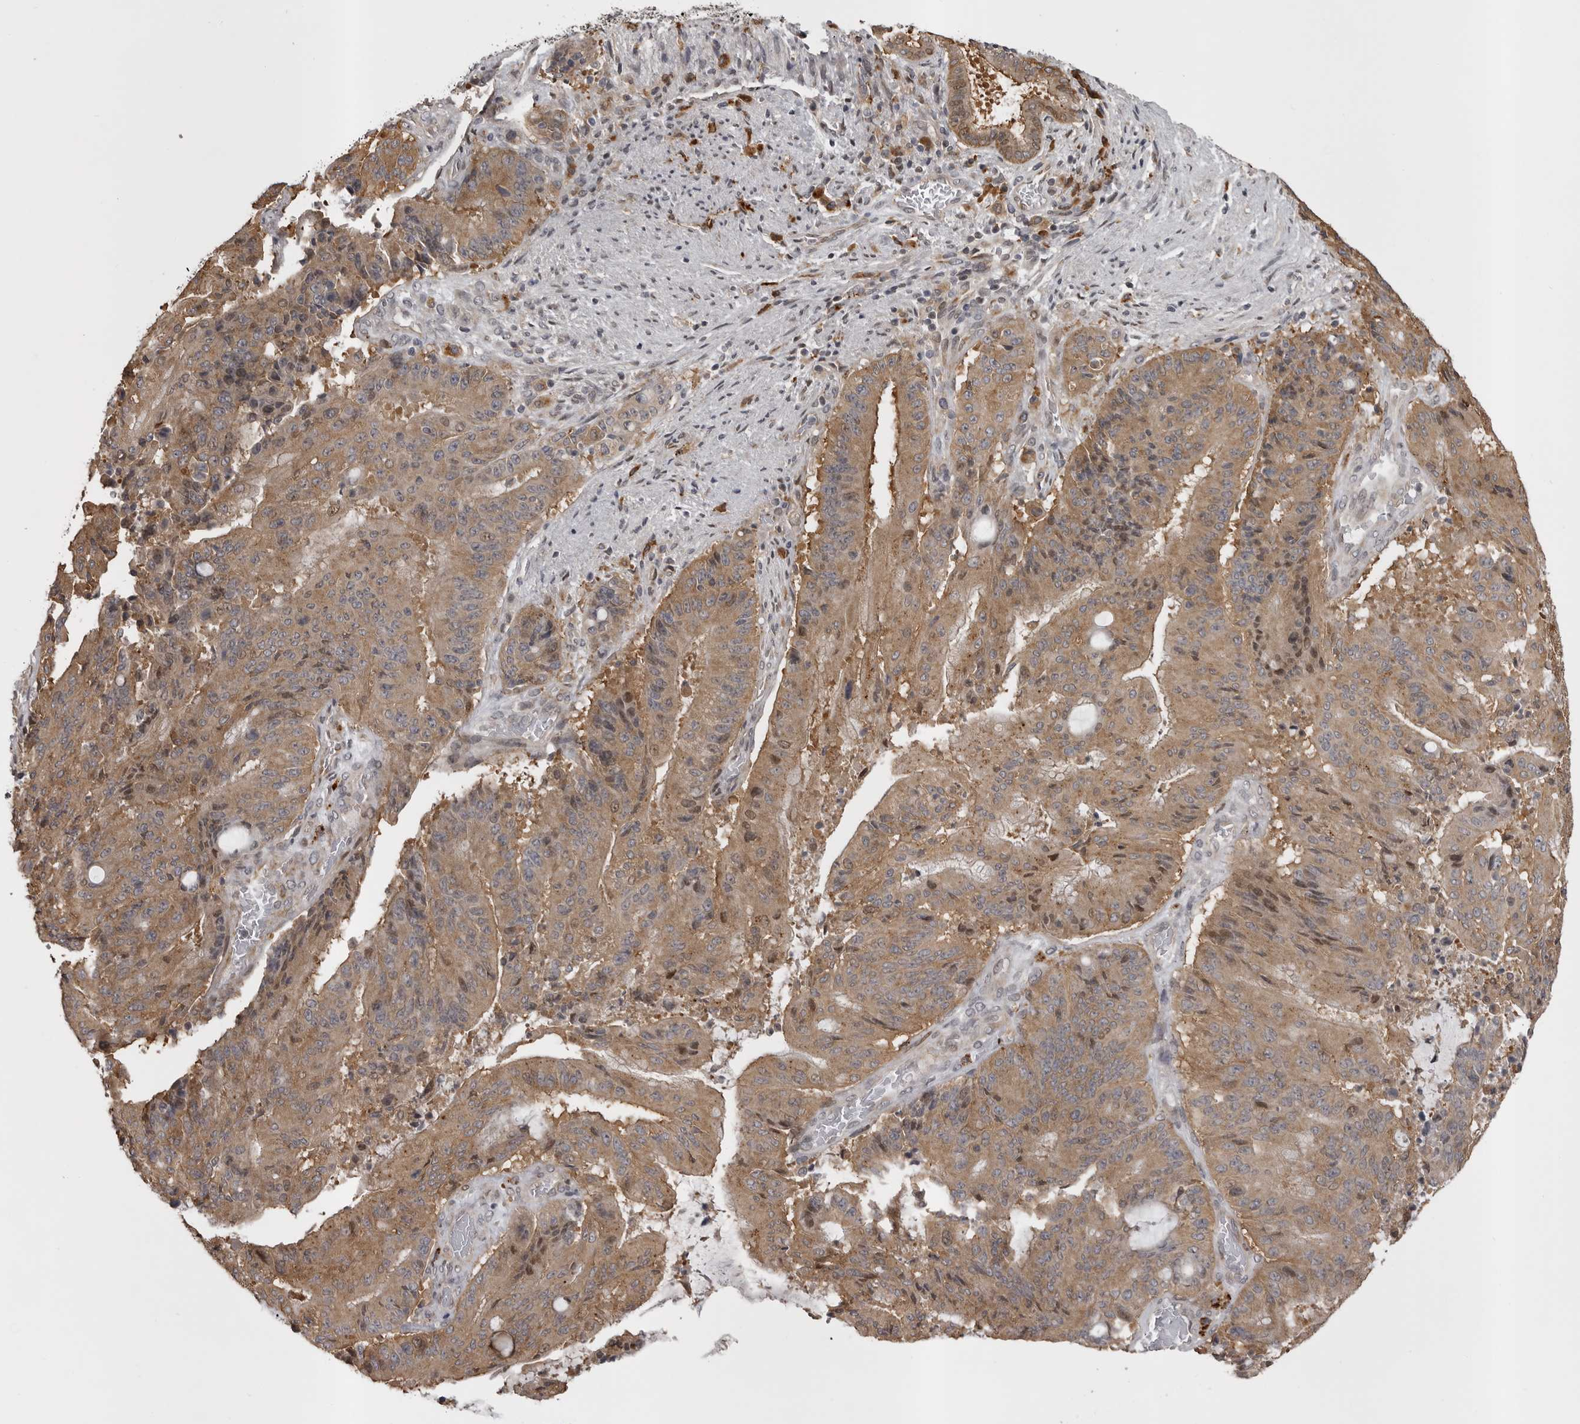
{"staining": {"intensity": "moderate", "quantity": ">75%", "location": "cytoplasmic/membranous"}, "tissue": "liver cancer", "cell_type": "Tumor cells", "image_type": "cancer", "snomed": [{"axis": "morphology", "description": "Normal tissue, NOS"}, {"axis": "morphology", "description": "Cholangiocarcinoma"}, {"axis": "topography", "description": "Liver"}, {"axis": "topography", "description": "Peripheral nerve tissue"}], "caption": "The image exhibits a brown stain indicating the presence of a protein in the cytoplasmic/membranous of tumor cells in liver cancer. Immunohistochemistry stains the protein of interest in brown and the nuclei are stained blue.", "gene": "SNX16", "patient": {"sex": "female", "age": 73}}